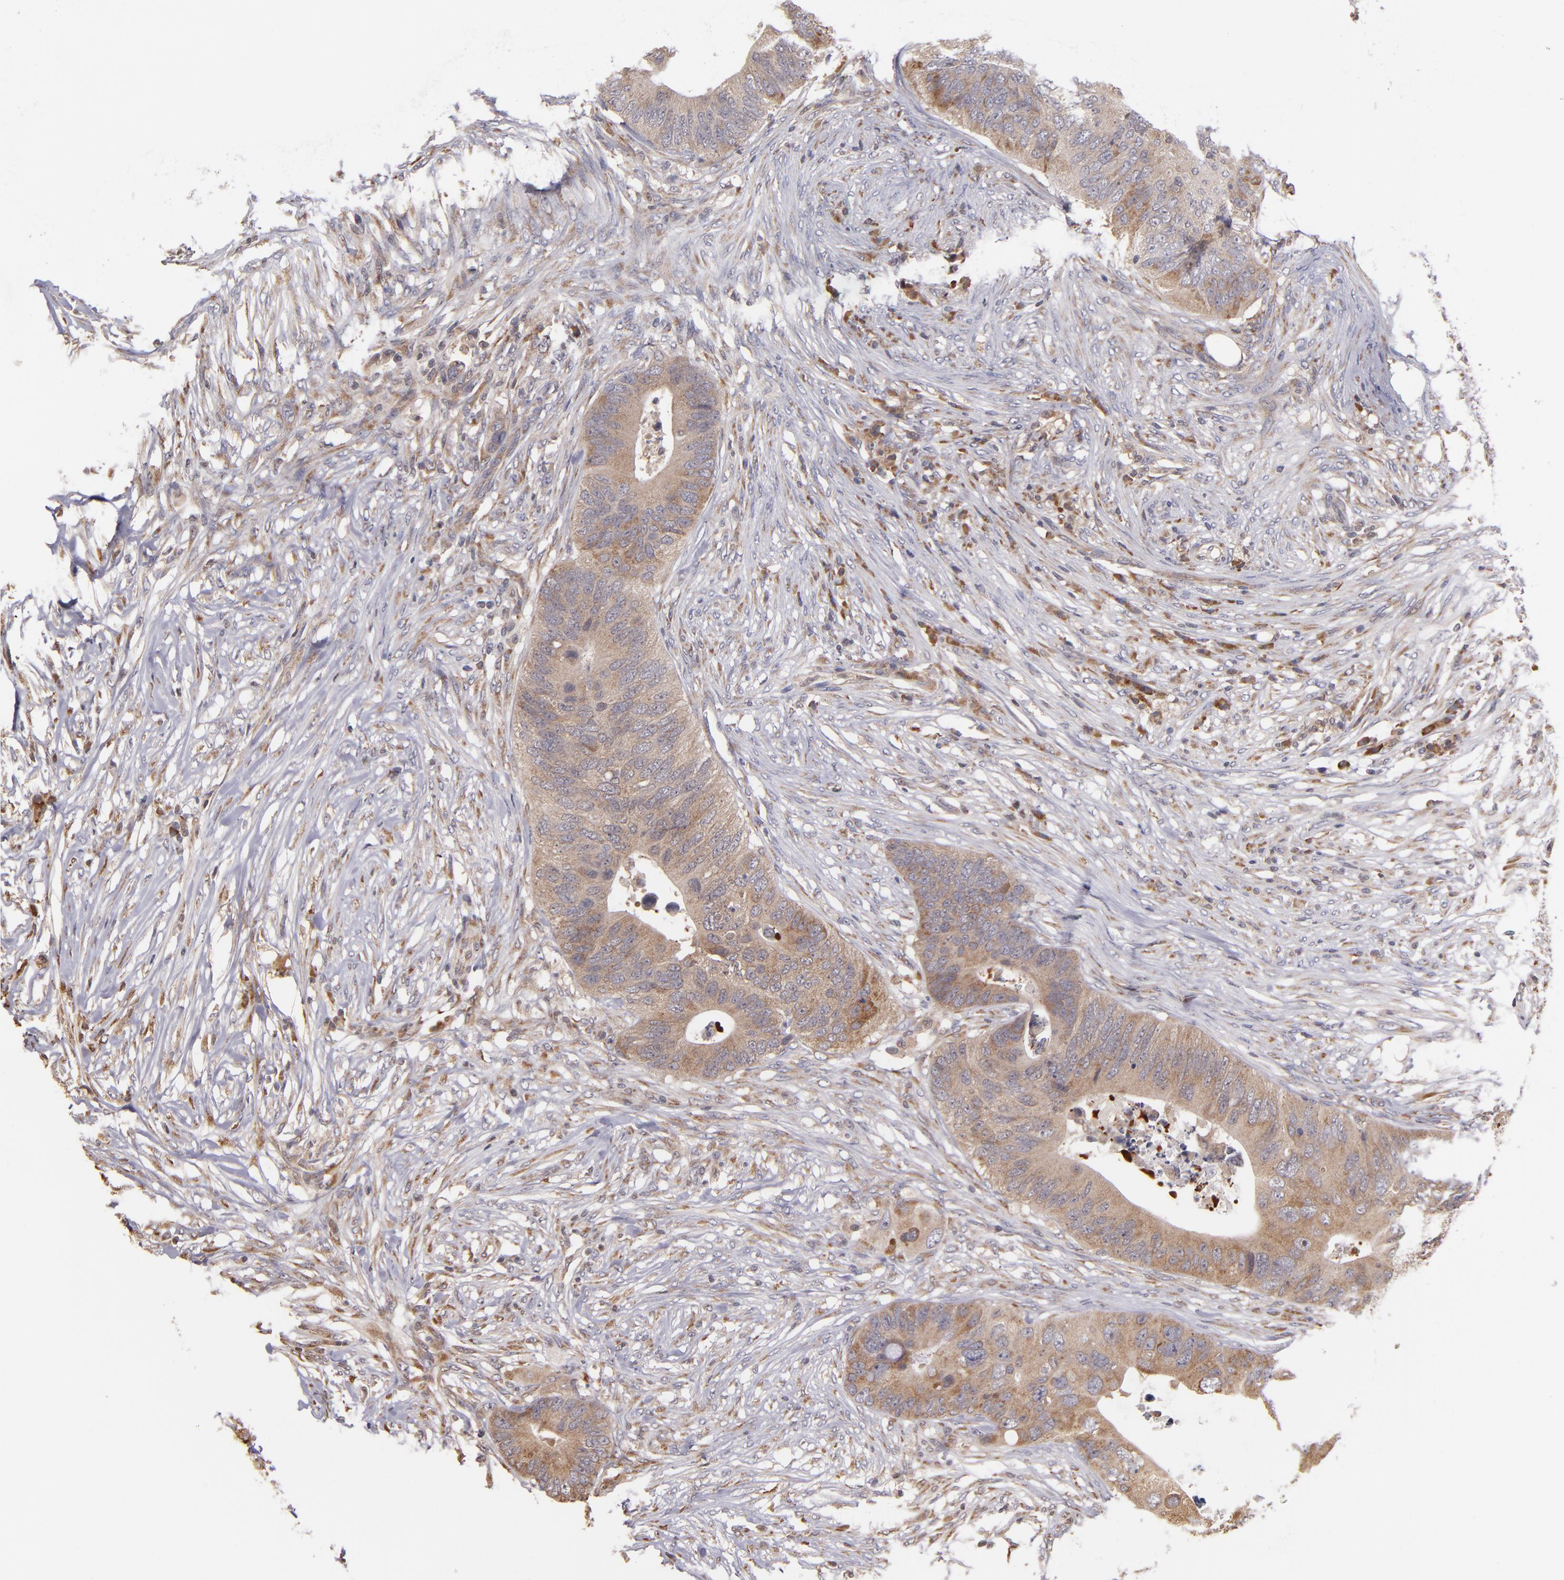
{"staining": {"intensity": "moderate", "quantity": ">75%", "location": "cytoplasmic/membranous"}, "tissue": "colorectal cancer", "cell_type": "Tumor cells", "image_type": "cancer", "snomed": [{"axis": "morphology", "description": "Adenocarcinoma, NOS"}, {"axis": "topography", "description": "Colon"}], "caption": "The image reveals staining of colorectal cancer, revealing moderate cytoplasmic/membranous protein expression (brown color) within tumor cells.", "gene": "CASP1", "patient": {"sex": "male", "age": 71}}